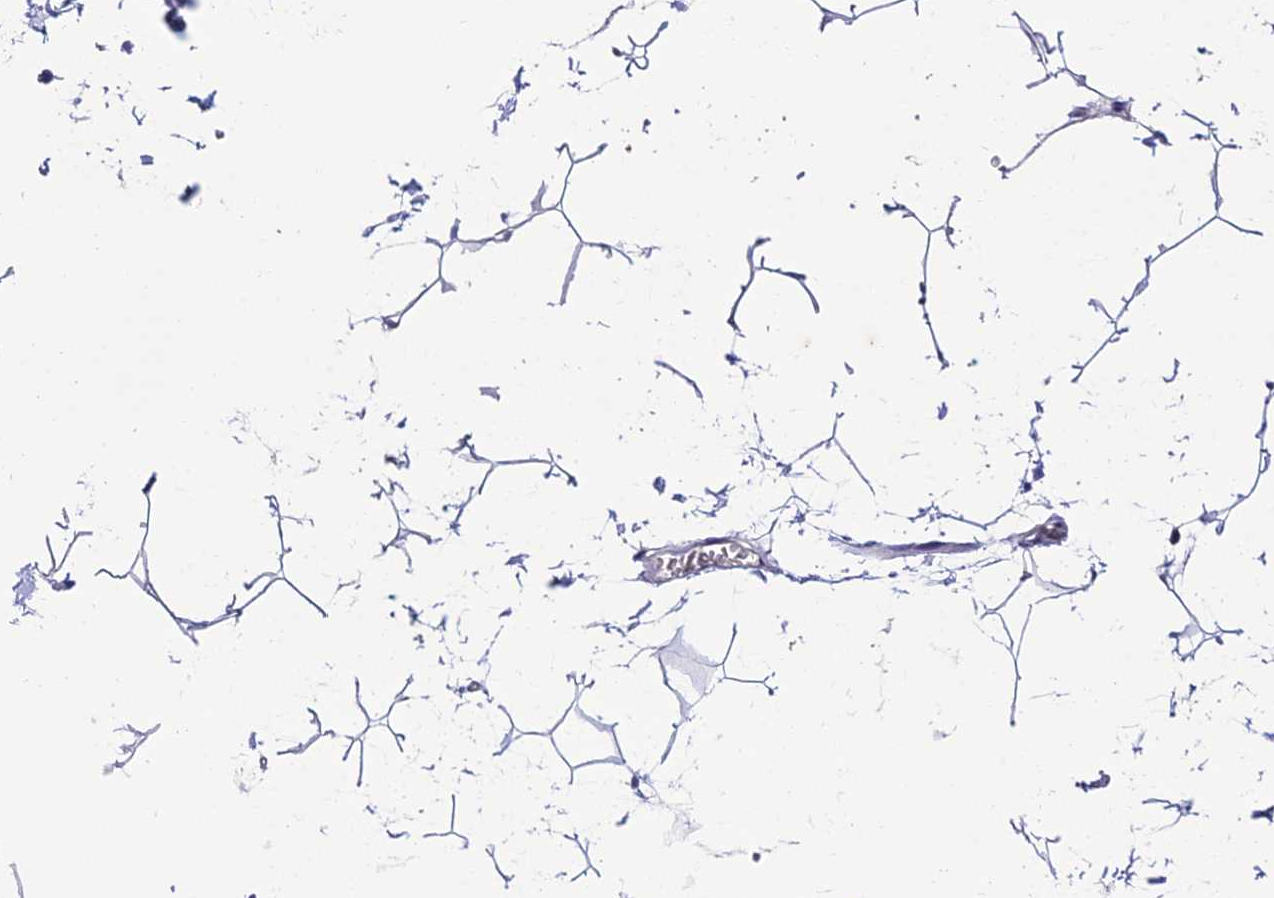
{"staining": {"intensity": "negative", "quantity": "none", "location": "none"}, "tissue": "adipose tissue", "cell_type": "Adipocytes", "image_type": "normal", "snomed": [{"axis": "morphology", "description": "Normal tissue, NOS"}, {"axis": "topography", "description": "Gallbladder"}, {"axis": "topography", "description": "Peripheral nerve tissue"}], "caption": "Human adipose tissue stained for a protein using IHC demonstrates no staining in adipocytes.", "gene": "NLRP6", "patient": {"sex": "male", "age": 38}}